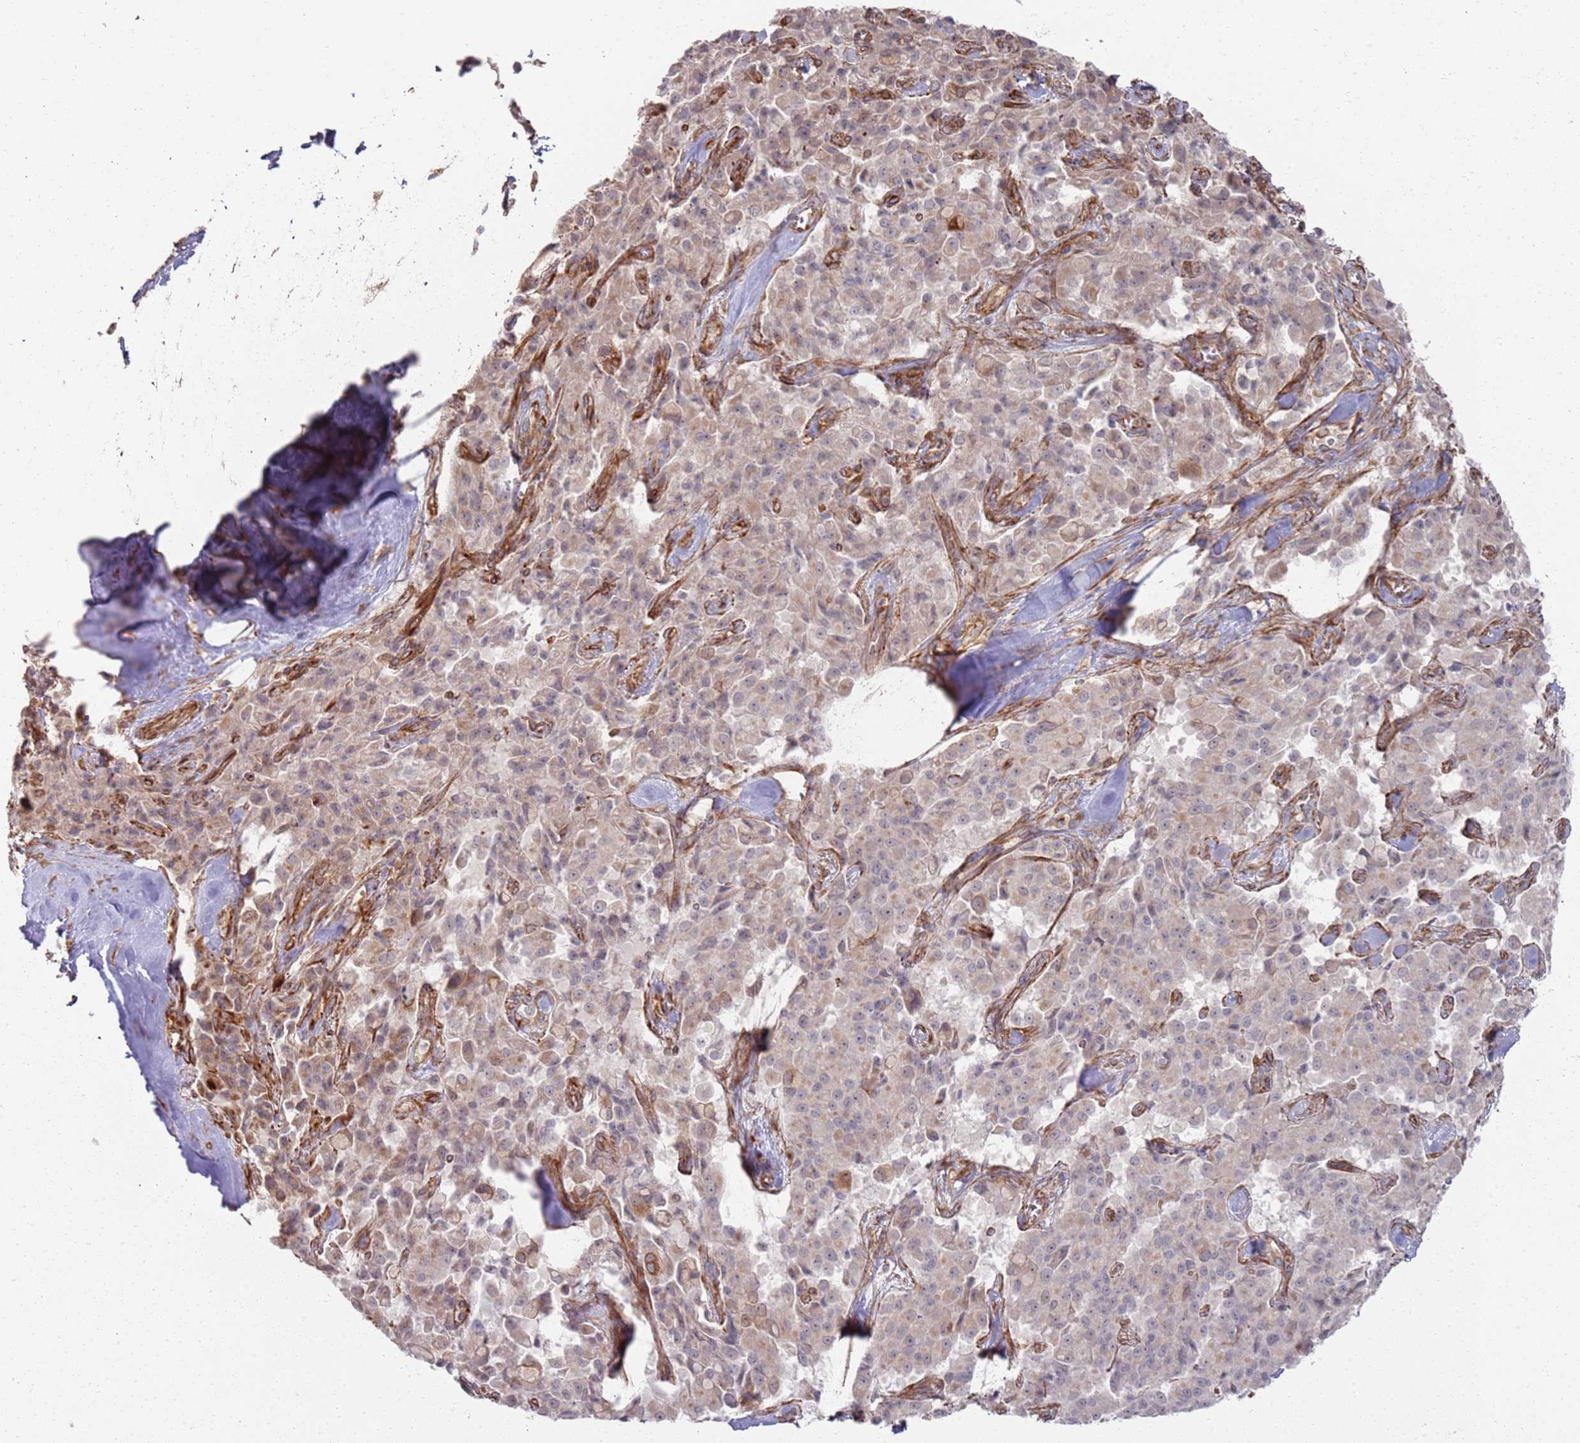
{"staining": {"intensity": "weak", "quantity": "25%-75%", "location": "cytoplasmic/membranous"}, "tissue": "pancreatic cancer", "cell_type": "Tumor cells", "image_type": "cancer", "snomed": [{"axis": "morphology", "description": "Adenocarcinoma, NOS"}, {"axis": "topography", "description": "Pancreas"}], "caption": "Immunohistochemistry (IHC) histopathology image of pancreatic cancer (adenocarcinoma) stained for a protein (brown), which exhibits low levels of weak cytoplasmic/membranous staining in approximately 25%-75% of tumor cells.", "gene": "PHF21A", "patient": {"sex": "male", "age": 65}}